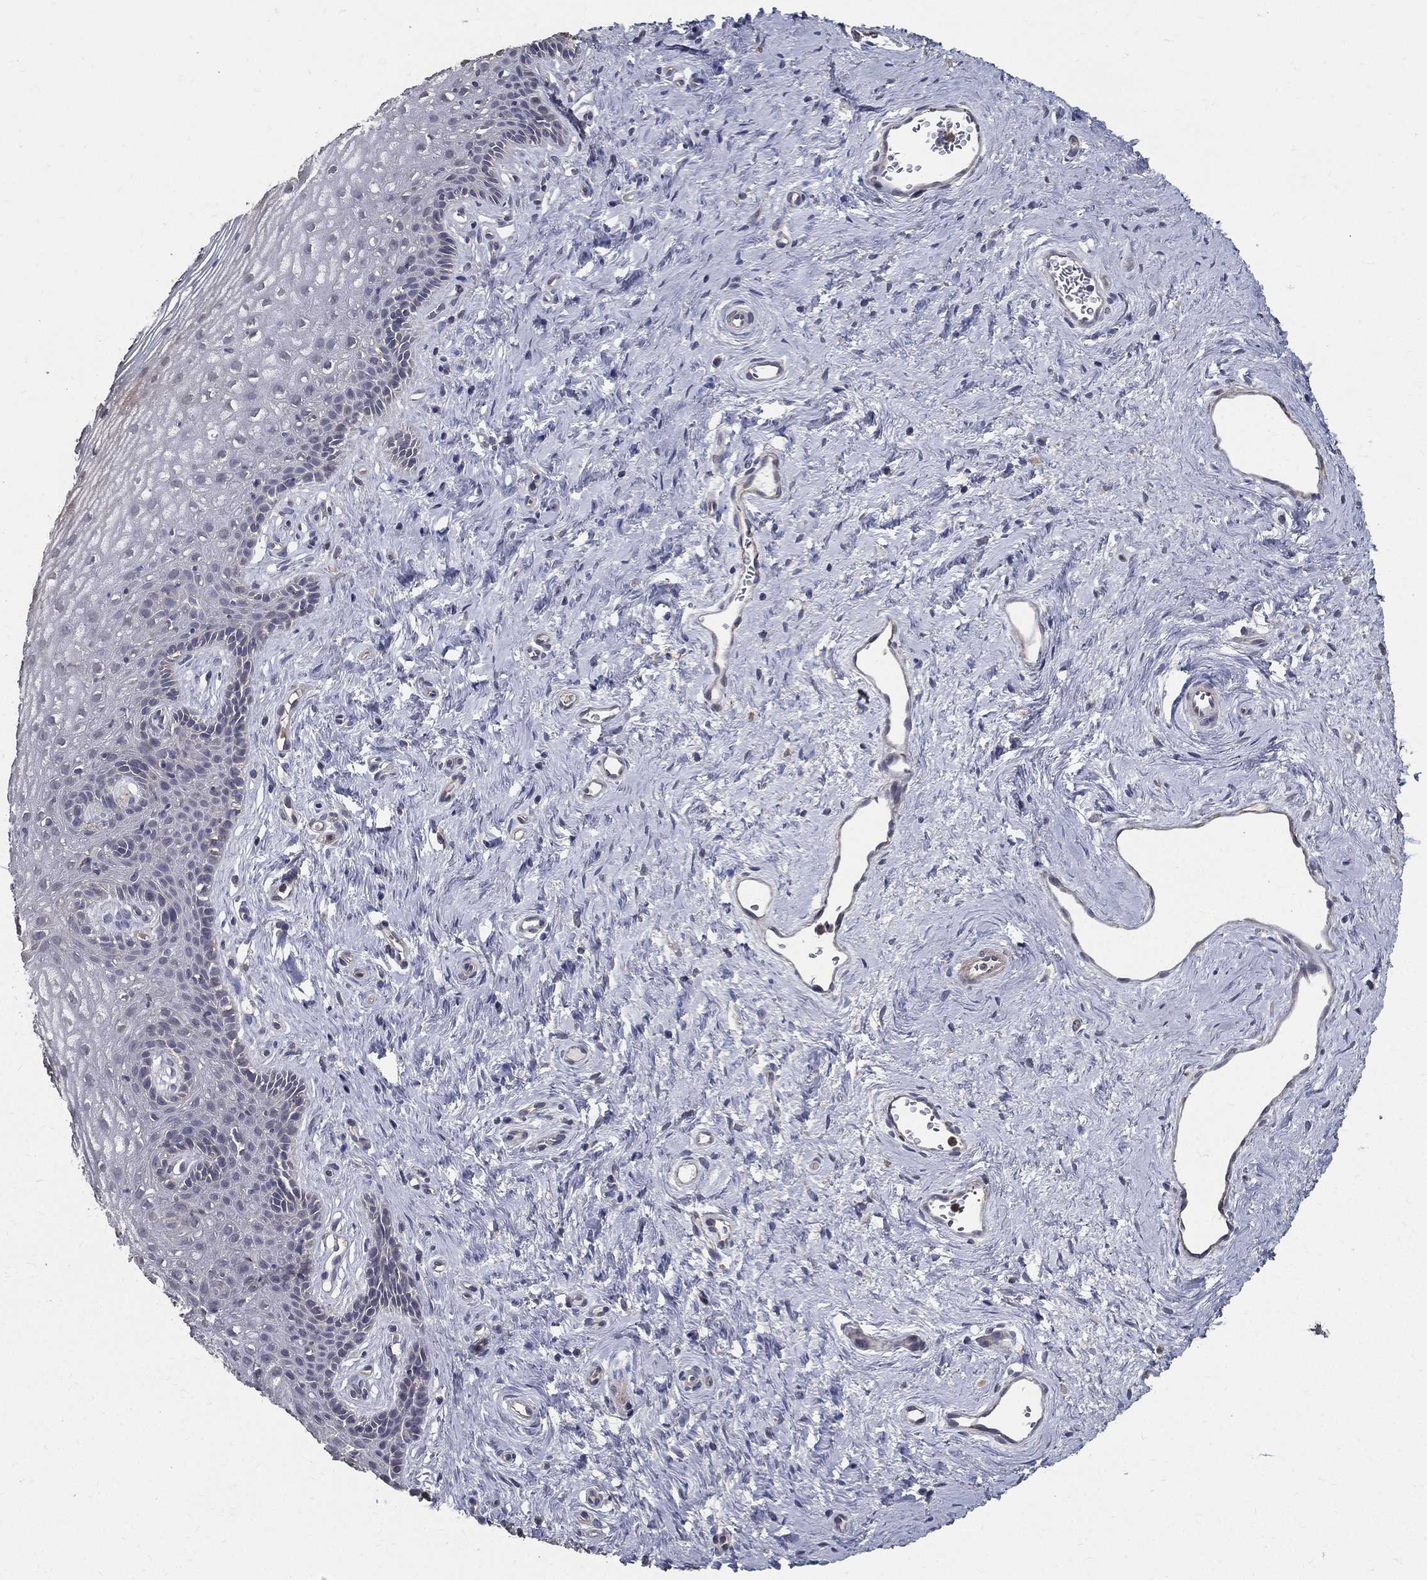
{"staining": {"intensity": "weak", "quantity": "<25%", "location": "cytoplasmic/membranous"}, "tissue": "vagina", "cell_type": "Squamous epithelial cells", "image_type": "normal", "snomed": [{"axis": "morphology", "description": "Normal tissue, NOS"}, {"axis": "topography", "description": "Vagina"}], "caption": "A micrograph of vagina stained for a protein shows no brown staining in squamous epithelial cells.", "gene": "SERPINB2", "patient": {"sex": "female", "age": 45}}